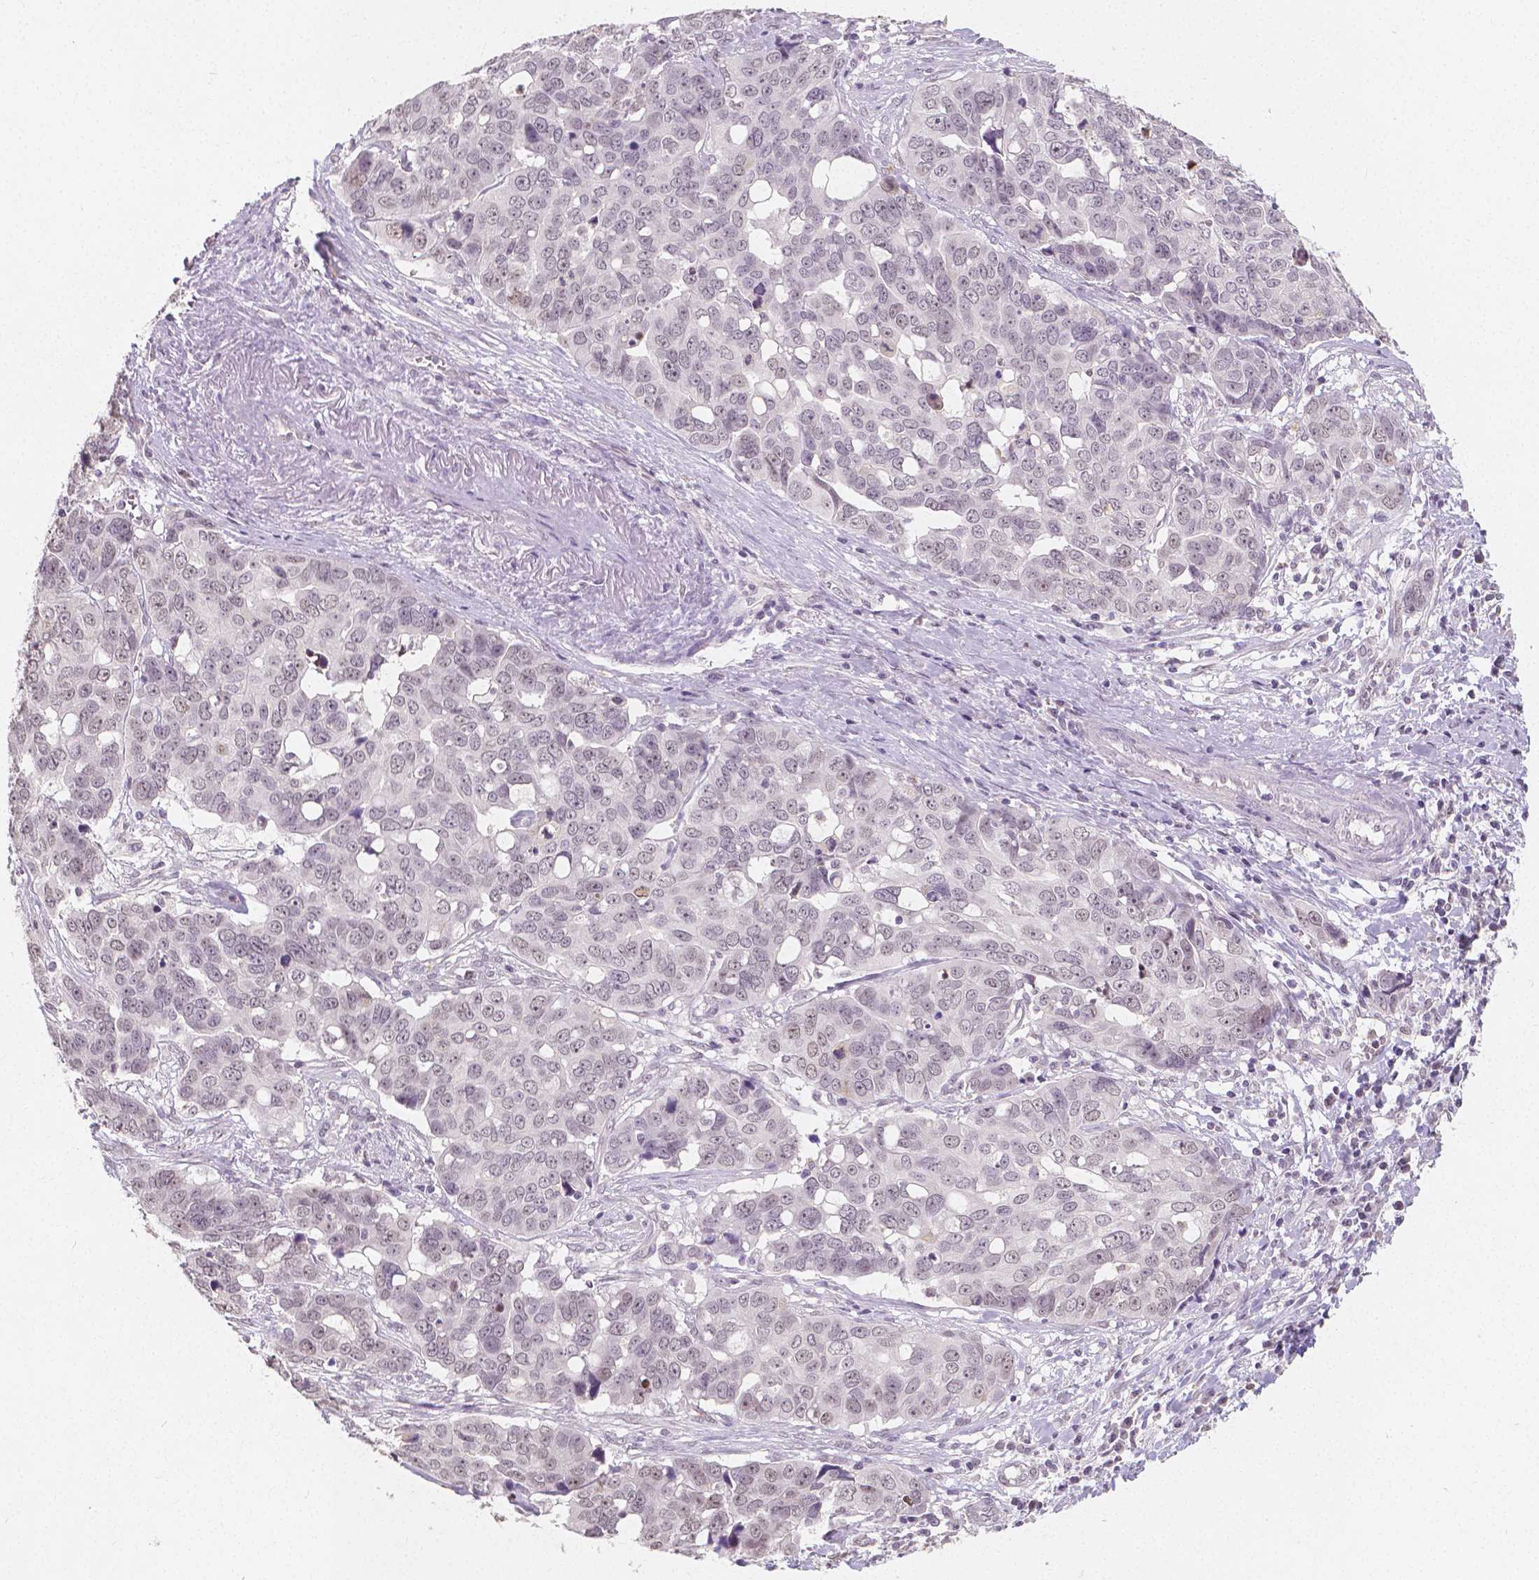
{"staining": {"intensity": "negative", "quantity": "none", "location": "none"}, "tissue": "ovarian cancer", "cell_type": "Tumor cells", "image_type": "cancer", "snomed": [{"axis": "morphology", "description": "Carcinoma, endometroid"}, {"axis": "topography", "description": "Ovary"}], "caption": "A histopathology image of ovarian endometroid carcinoma stained for a protein reveals no brown staining in tumor cells.", "gene": "NOLC1", "patient": {"sex": "female", "age": 78}}